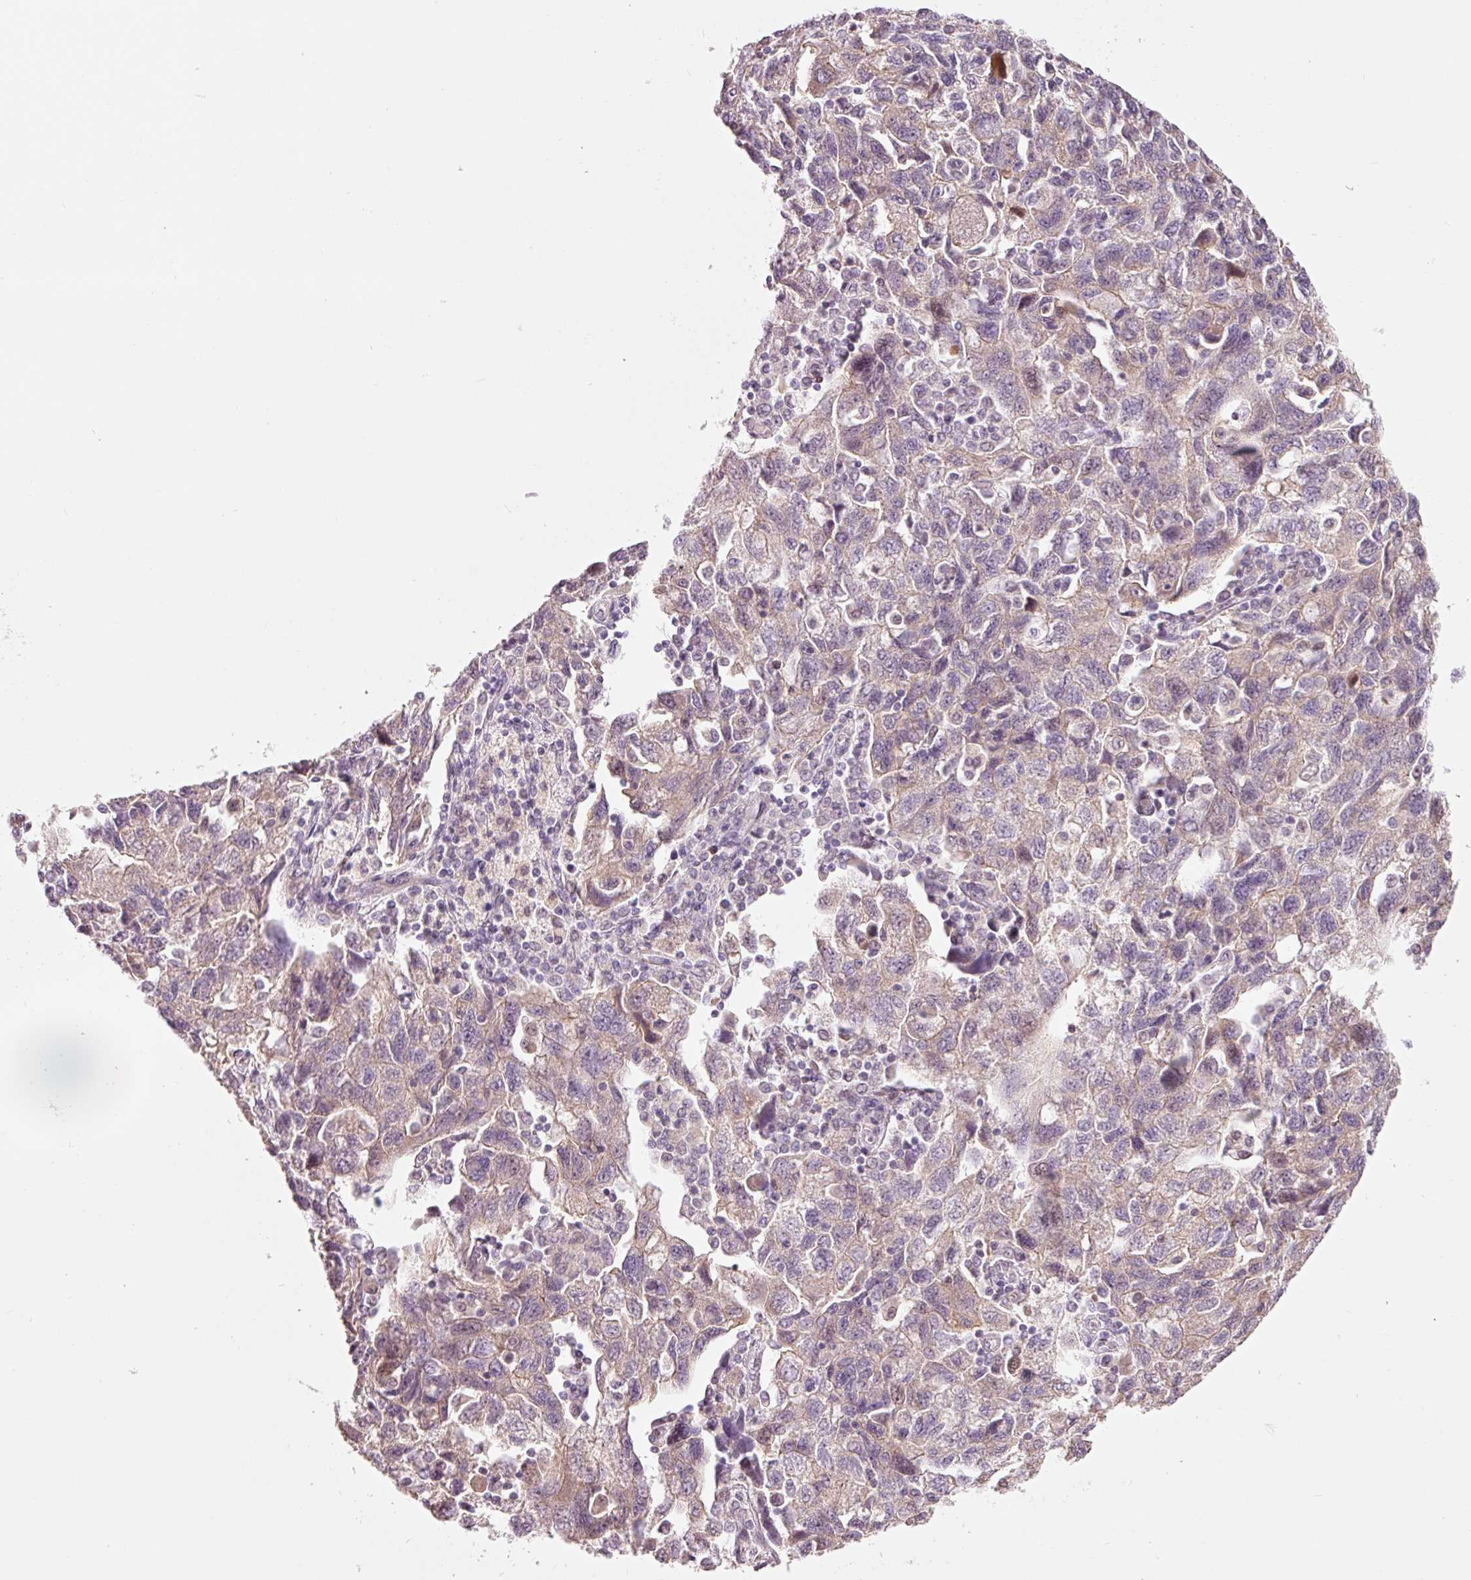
{"staining": {"intensity": "moderate", "quantity": "25%-75%", "location": "cytoplasmic/membranous"}, "tissue": "ovarian cancer", "cell_type": "Tumor cells", "image_type": "cancer", "snomed": [{"axis": "morphology", "description": "Carcinoma, NOS"}, {"axis": "morphology", "description": "Cystadenocarcinoma, serous, NOS"}, {"axis": "topography", "description": "Ovary"}], "caption": "IHC image of ovarian cancer (carcinoma) stained for a protein (brown), which exhibits medium levels of moderate cytoplasmic/membranous positivity in approximately 25%-75% of tumor cells.", "gene": "DAPP1", "patient": {"sex": "female", "age": 69}}